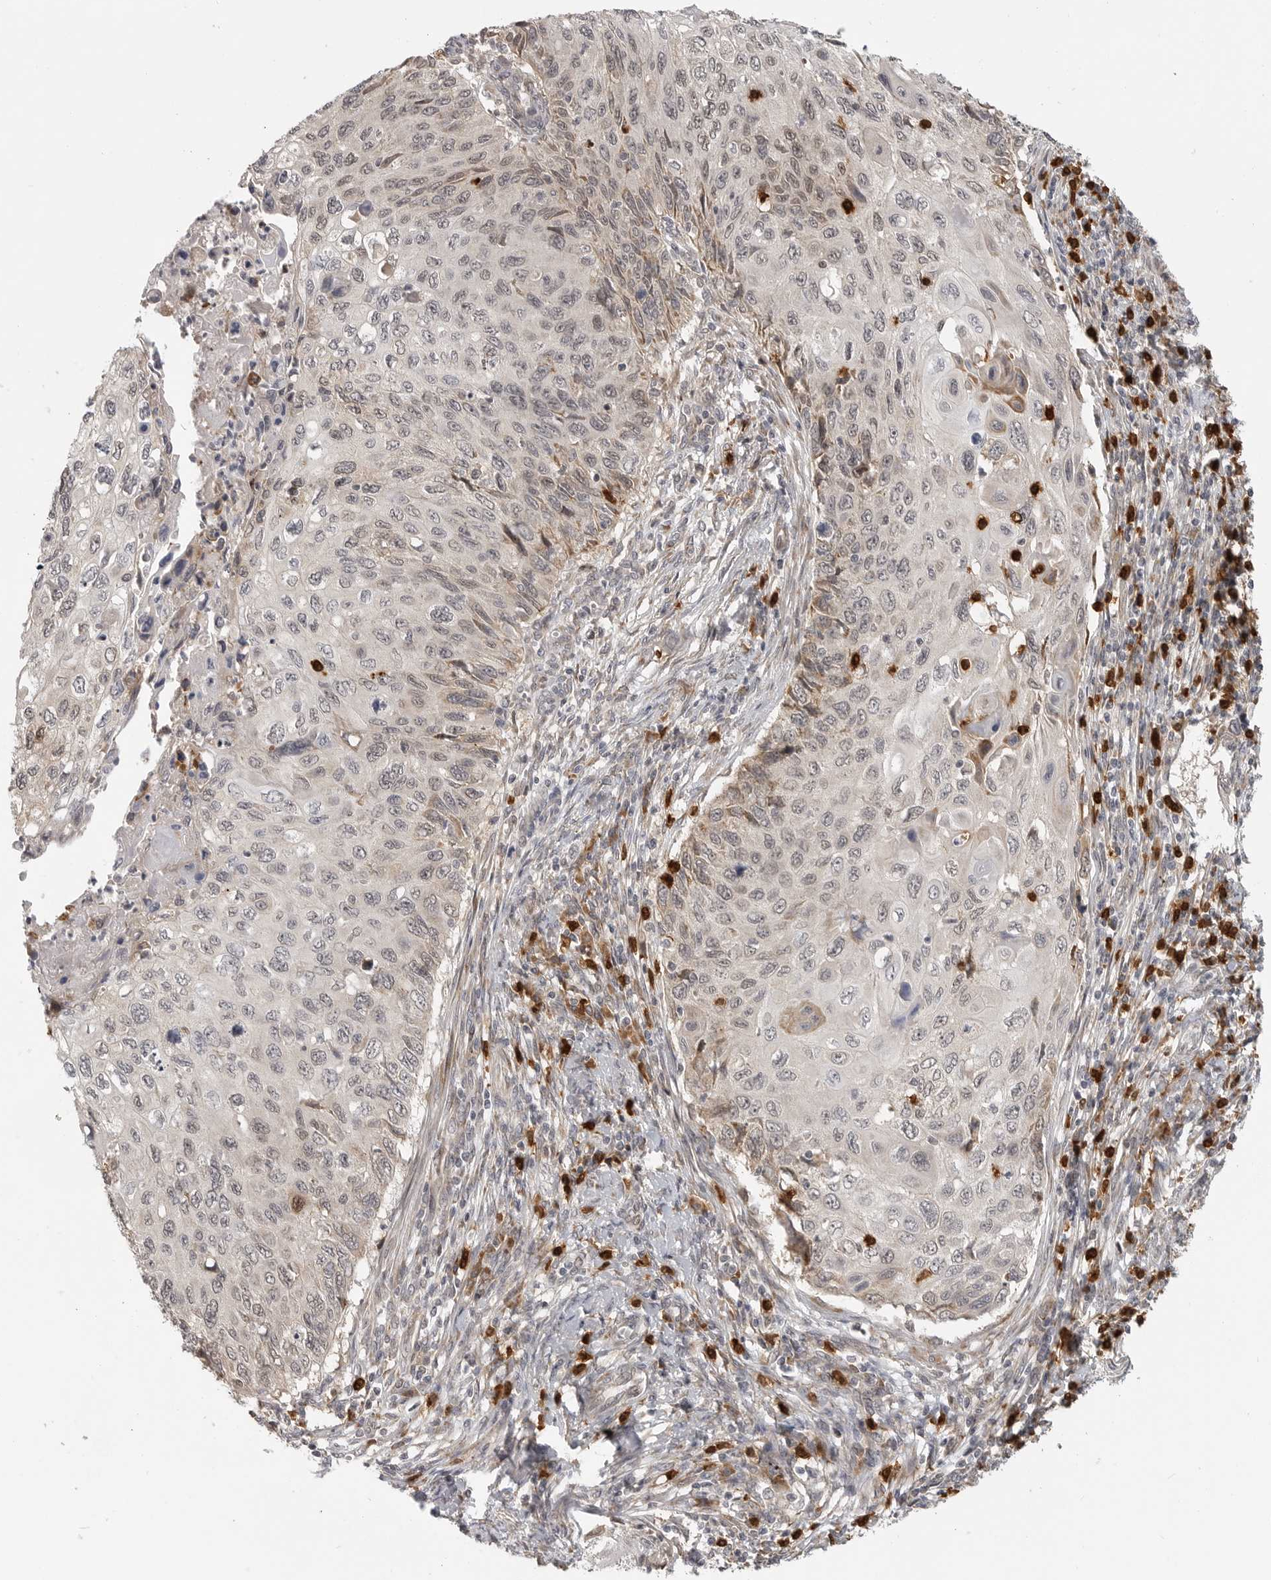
{"staining": {"intensity": "weak", "quantity": "<25%", "location": "cytoplasmic/membranous"}, "tissue": "cervical cancer", "cell_type": "Tumor cells", "image_type": "cancer", "snomed": [{"axis": "morphology", "description": "Squamous cell carcinoma, NOS"}, {"axis": "topography", "description": "Cervix"}], "caption": "Immunohistochemical staining of human cervical cancer displays no significant expression in tumor cells.", "gene": "CEP295NL", "patient": {"sex": "female", "age": 70}}